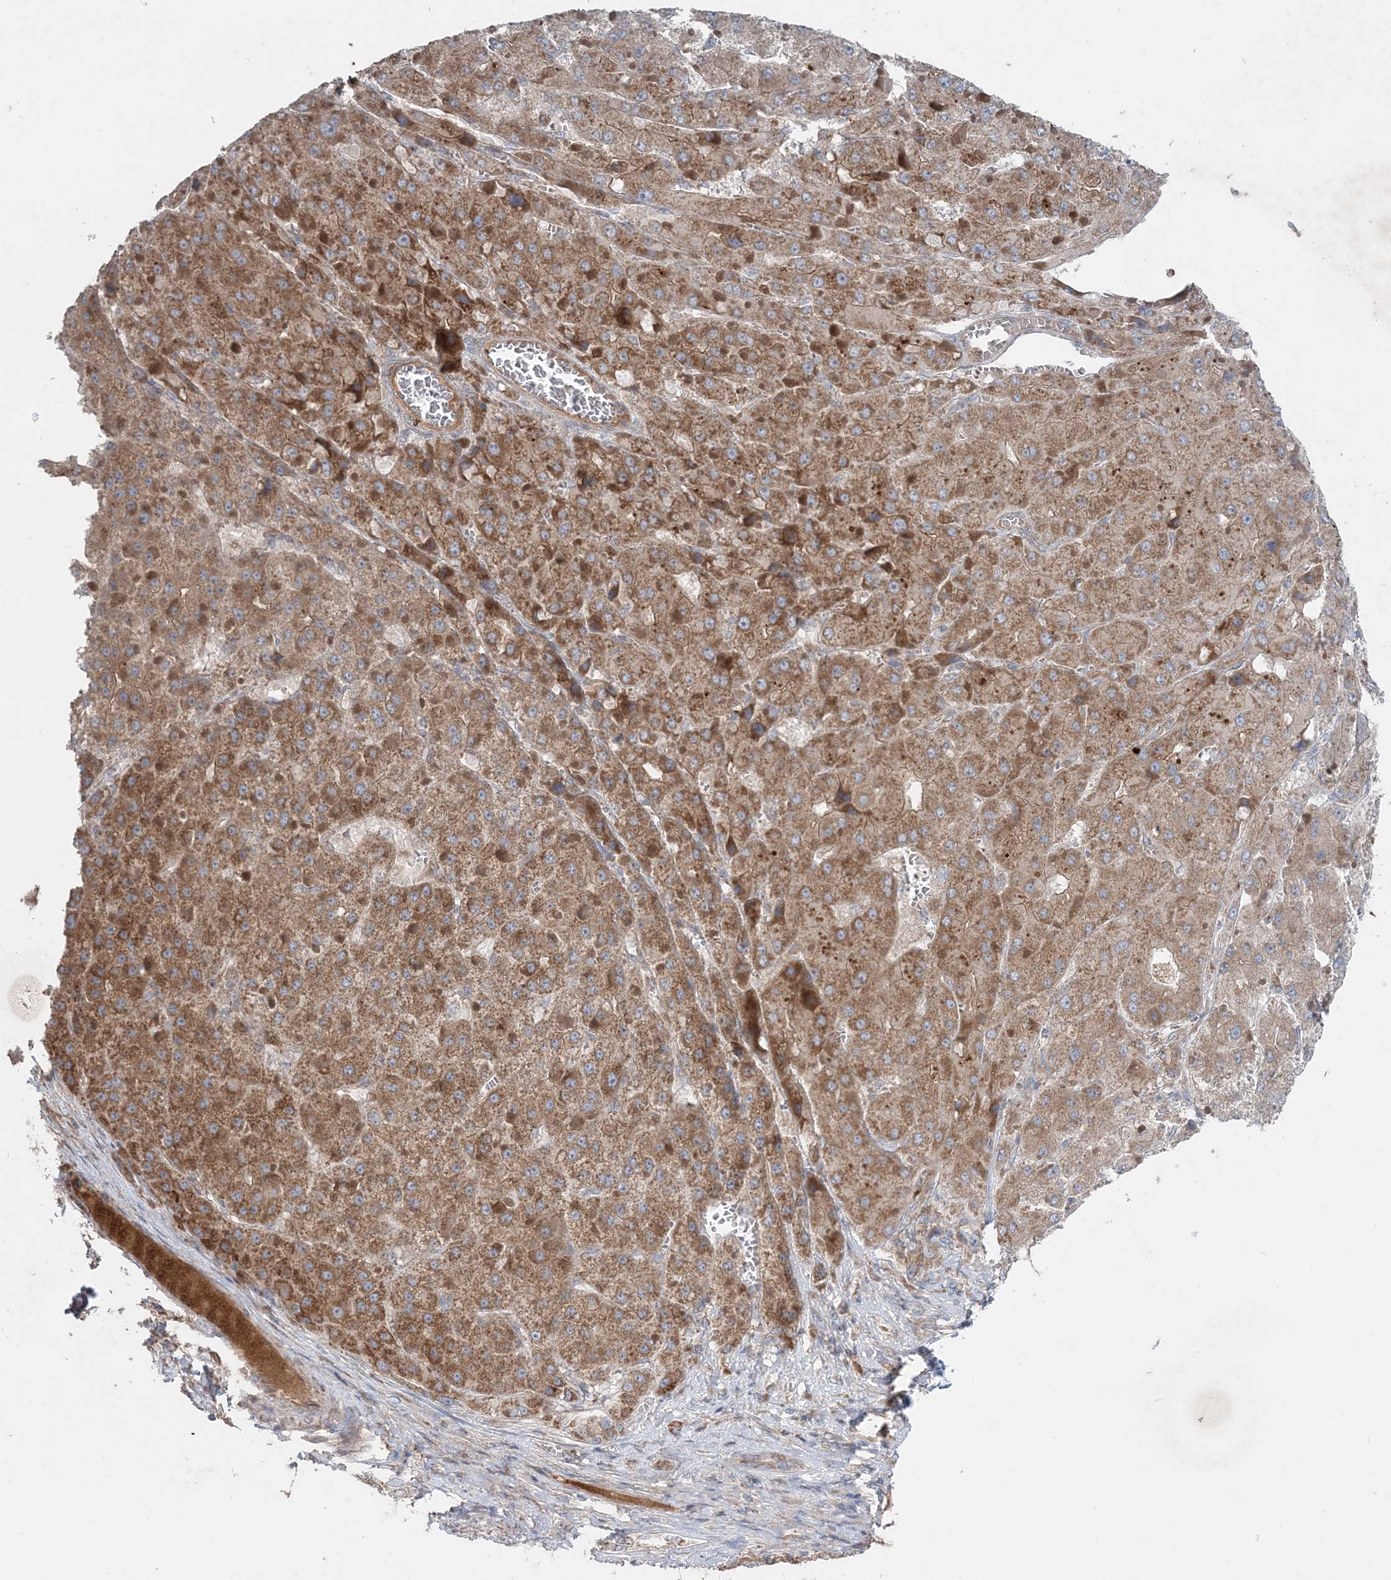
{"staining": {"intensity": "moderate", "quantity": ">75%", "location": "cytoplasmic/membranous"}, "tissue": "liver cancer", "cell_type": "Tumor cells", "image_type": "cancer", "snomed": [{"axis": "morphology", "description": "Carcinoma, Hepatocellular, NOS"}, {"axis": "topography", "description": "Liver"}], "caption": "Immunohistochemistry (IHC) of human hepatocellular carcinoma (liver) demonstrates medium levels of moderate cytoplasmic/membranous positivity in about >75% of tumor cells.", "gene": "LRPPRC", "patient": {"sex": "female", "age": 73}}